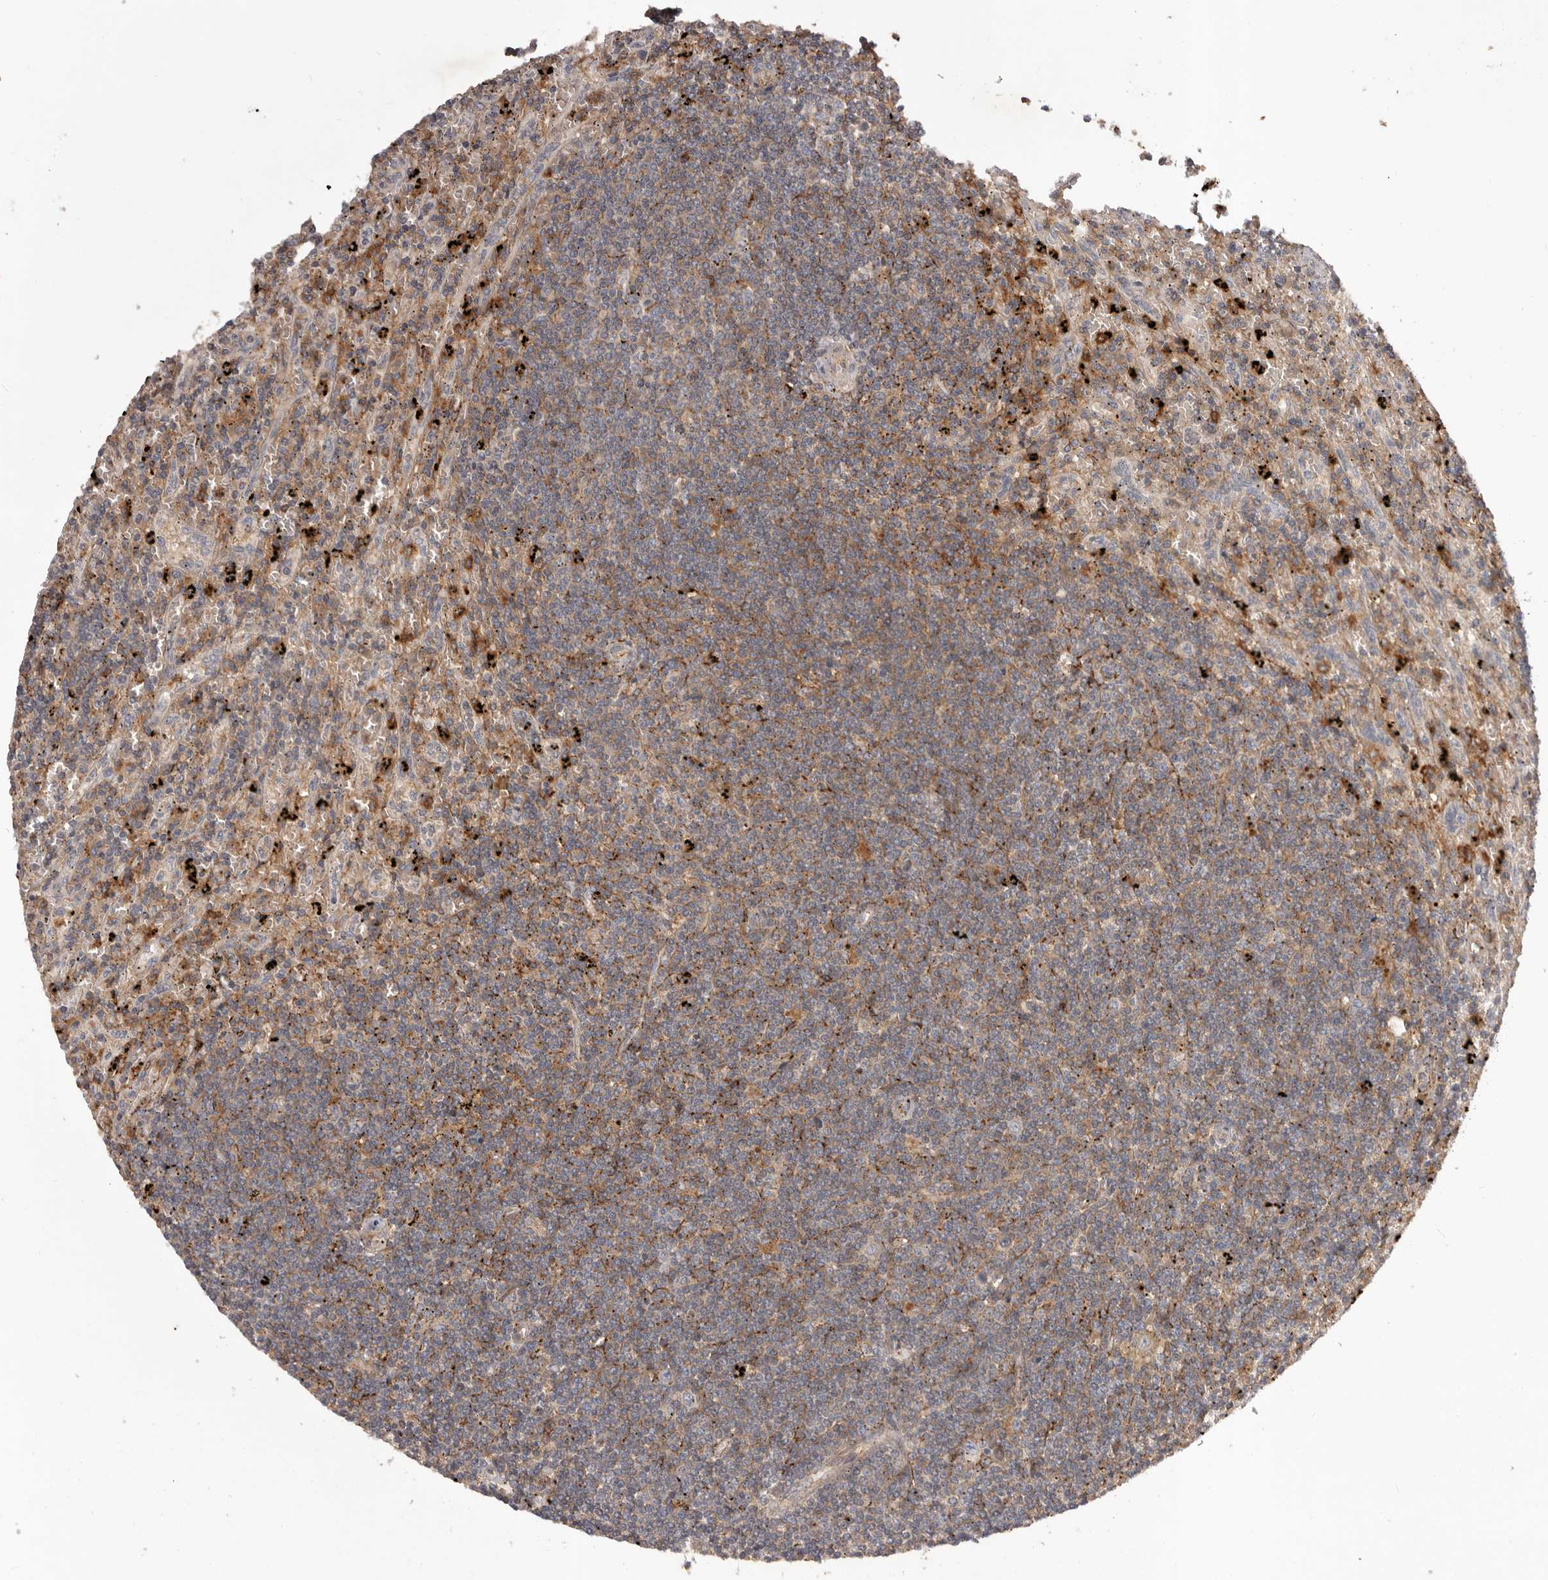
{"staining": {"intensity": "weak", "quantity": "25%-75%", "location": "cytoplasmic/membranous"}, "tissue": "lymphoma", "cell_type": "Tumor cells", "image_type": "cancer", "snomed": [{"axis": "morphology", "description": "Malignant lymphoma, non-Hodgkin's type, Low grade"}, {"axis": "topography", "description": "Spleen"}], "caption": "Malignant lymphoma, non-Hodgkin's type (low-grade) tissue exhibits weak cytoplasmic/membranous expression in approximately 25%-75% of tumor cells, visualized by immunohistochemistry. The staining is performed using DAB brown chromogen to label protein expression. The nuclei are counter-stained blue using hematoxylin.", "gene": "GLIPR2", "patient": {"sex": "male", "age": 76}}